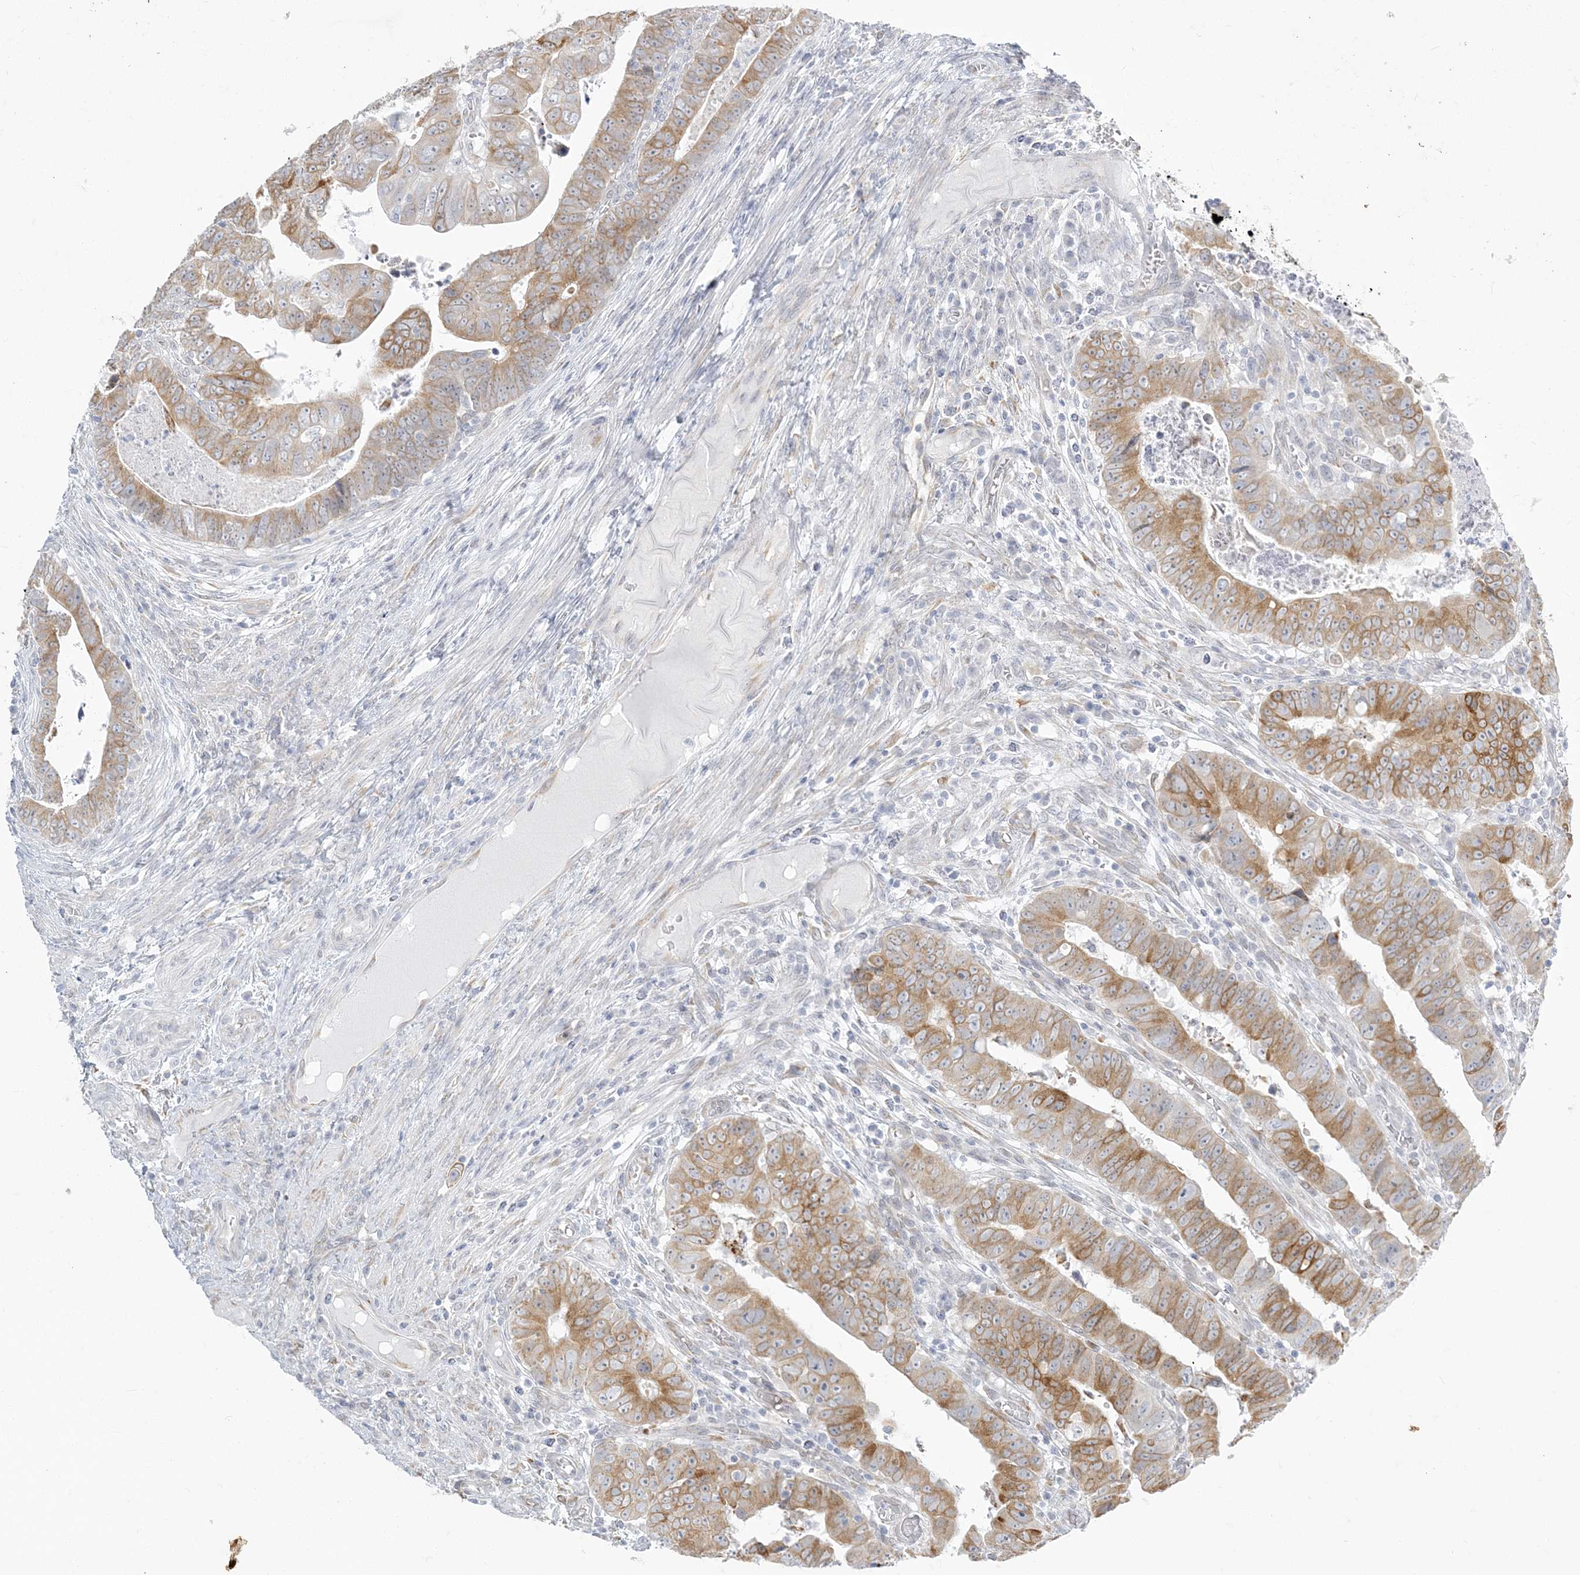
{"staining": {"intensity": "moderate", "quantity": "25%-75%", "location": "cytoplasmic/membranous"}, "tissue": "colorectal cancer", "cell_type": "Tumor cells", "image_type": "cancer", "snomed": [{"axis": "morphology", "description": "Normal tissue, NOS"}, {"axis": "morphology", "description": "Adenocarcinoma, NOS"}, {"axis": "topography", "description": "Rectum"}], "caption": "DAB immunohistochemical staining of colorectal cancer (adenocarcinoma) shows moderate cytoplasmic/membranous protein positivity in approximately 25%-75% of tumor cells.", "gene": "ZC3H6", "patient": {"sex": "female", "age": 65}}